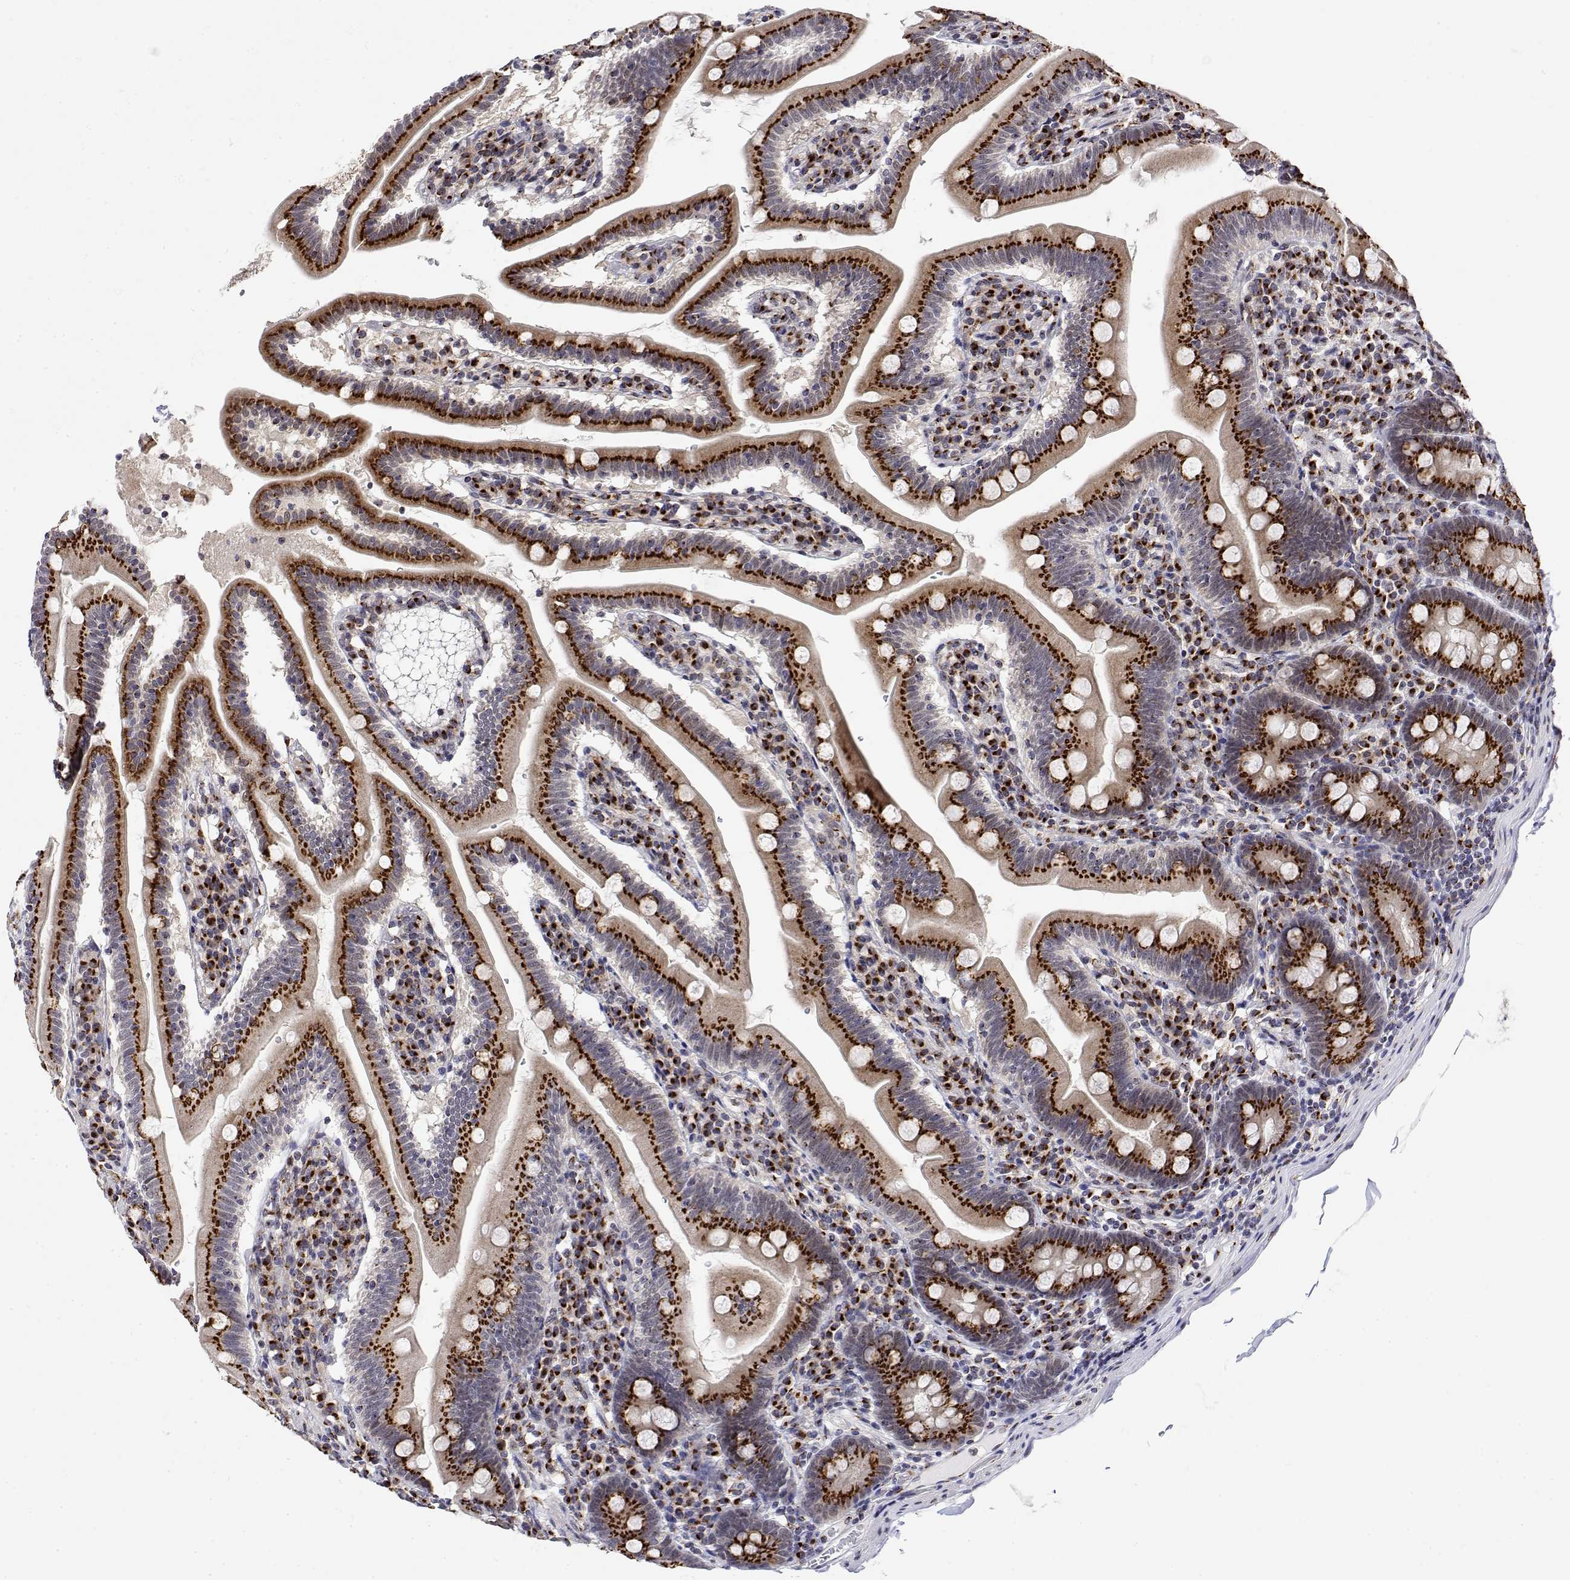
{"staining": {"intensity": "strong", "quantity": ">75%", "location": "cytoplasmic/membranous"}, "tissue": "duodenum", "cell_type": "Glandular cells", "image_type": "normal", "snomed": [{"axis": "morphology", "description": "Normal tissue, NOS"}, {"axis": "topography", "description": "Duodenum"}], "caption": "Immunohistochemistry of unremarkable duodenum demonstrates high levels of strong cytoplasmic/membranous positivity in about >75% of glandular cells.", "gene": "YIPF3", "patient": {"sex": "female", "age": 67}}